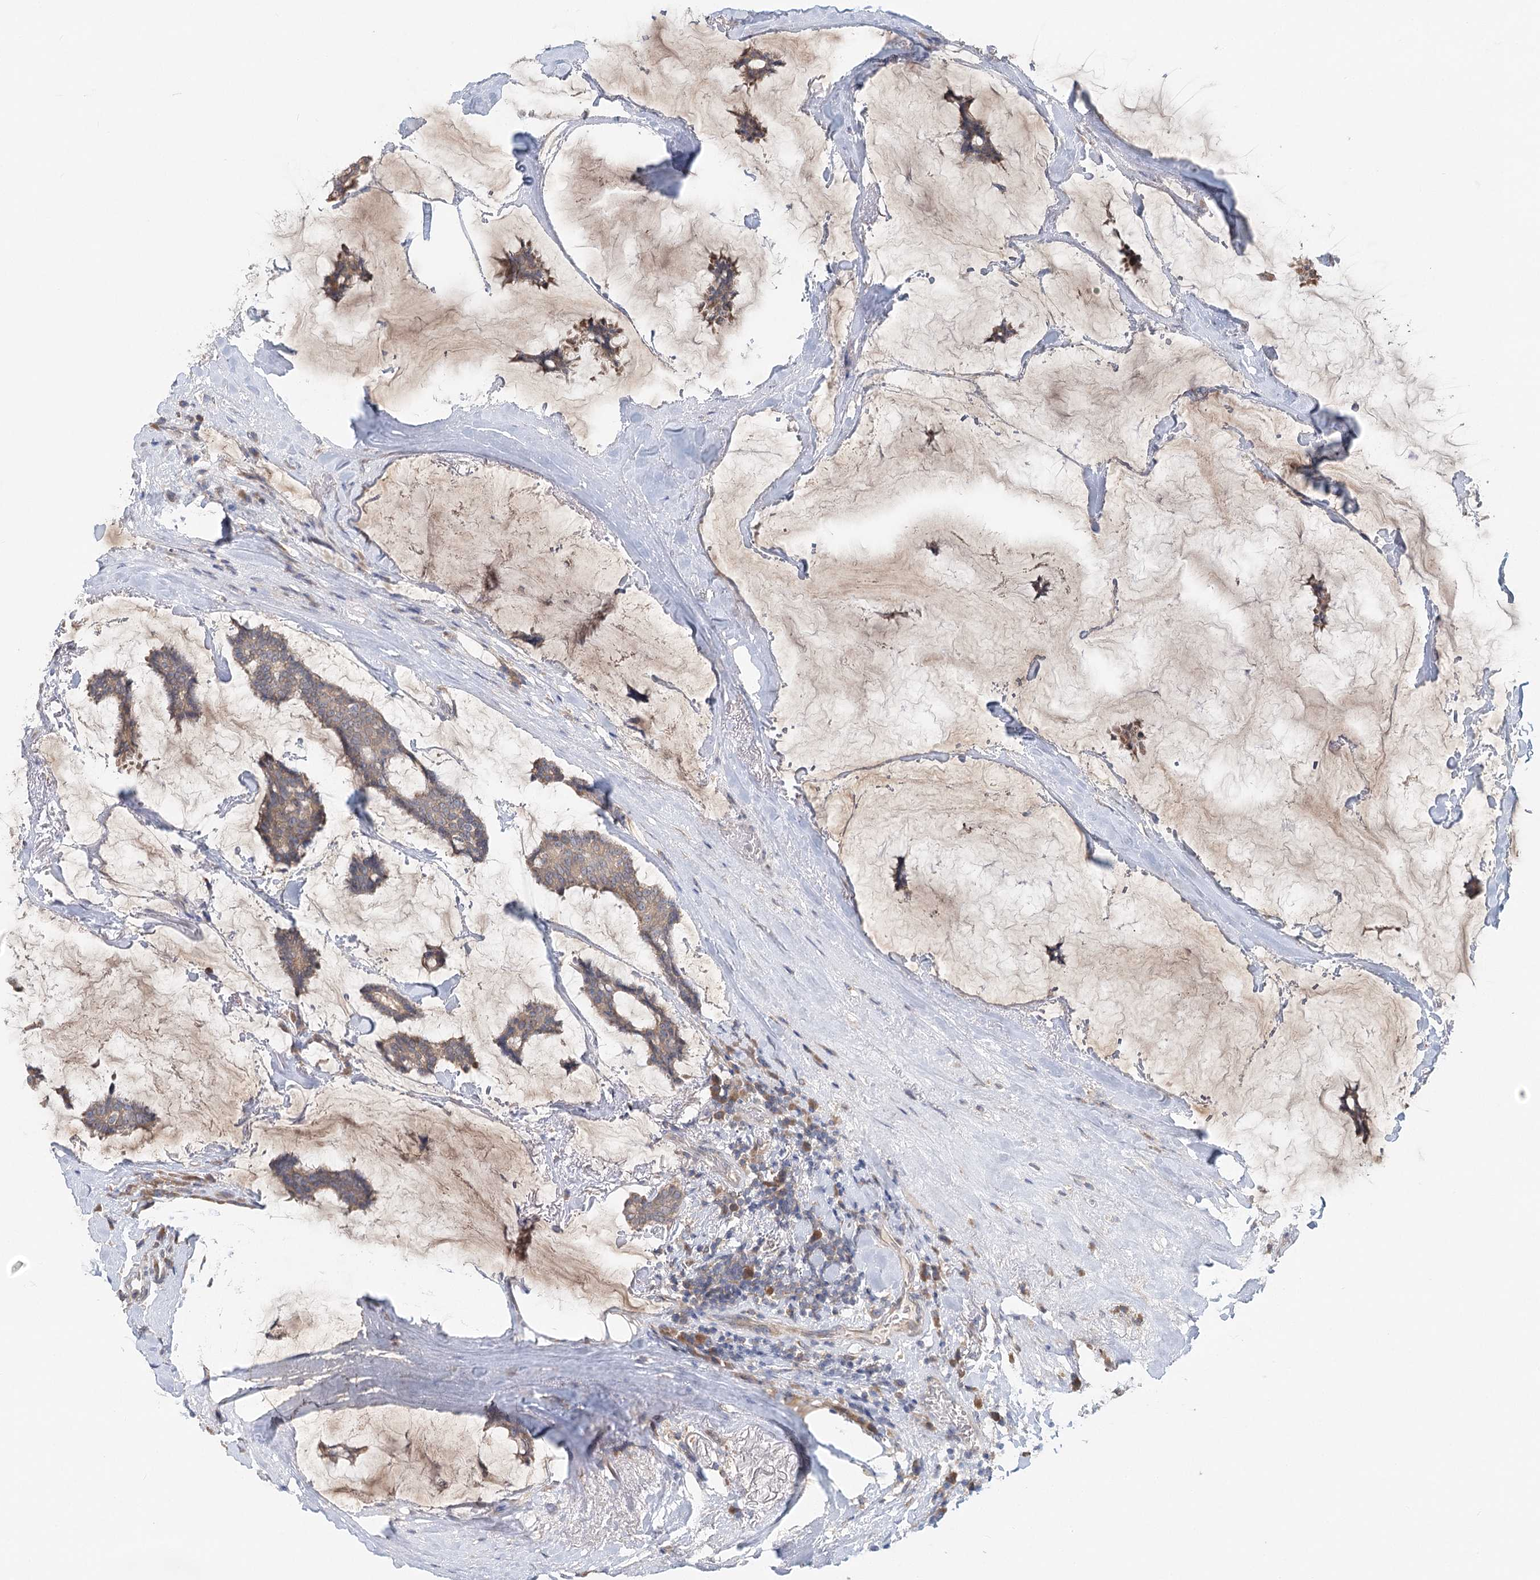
{"staining": {"intensity": "weak", "quantity": ">75%", "location": "cytoplasmic/membranous"}, "tissue": "breast cancer", "cell_type": "Tumor cells", "image_type": "cancer", "snomed": [{"axis": "morphology", "description": "Duct carcinoma"}, {"axis": "topography", "description": "Breast"}], "caption": "A high-resolution image shows immunohistochemistry (IHC) staining of intraductal carcinoma (breast), which reveals weak cytoplasmic/membranous staining in approximately >75% of tumor cells.", "gene": "PAIP2", "patient": {"sex": "female", "age": 93}}